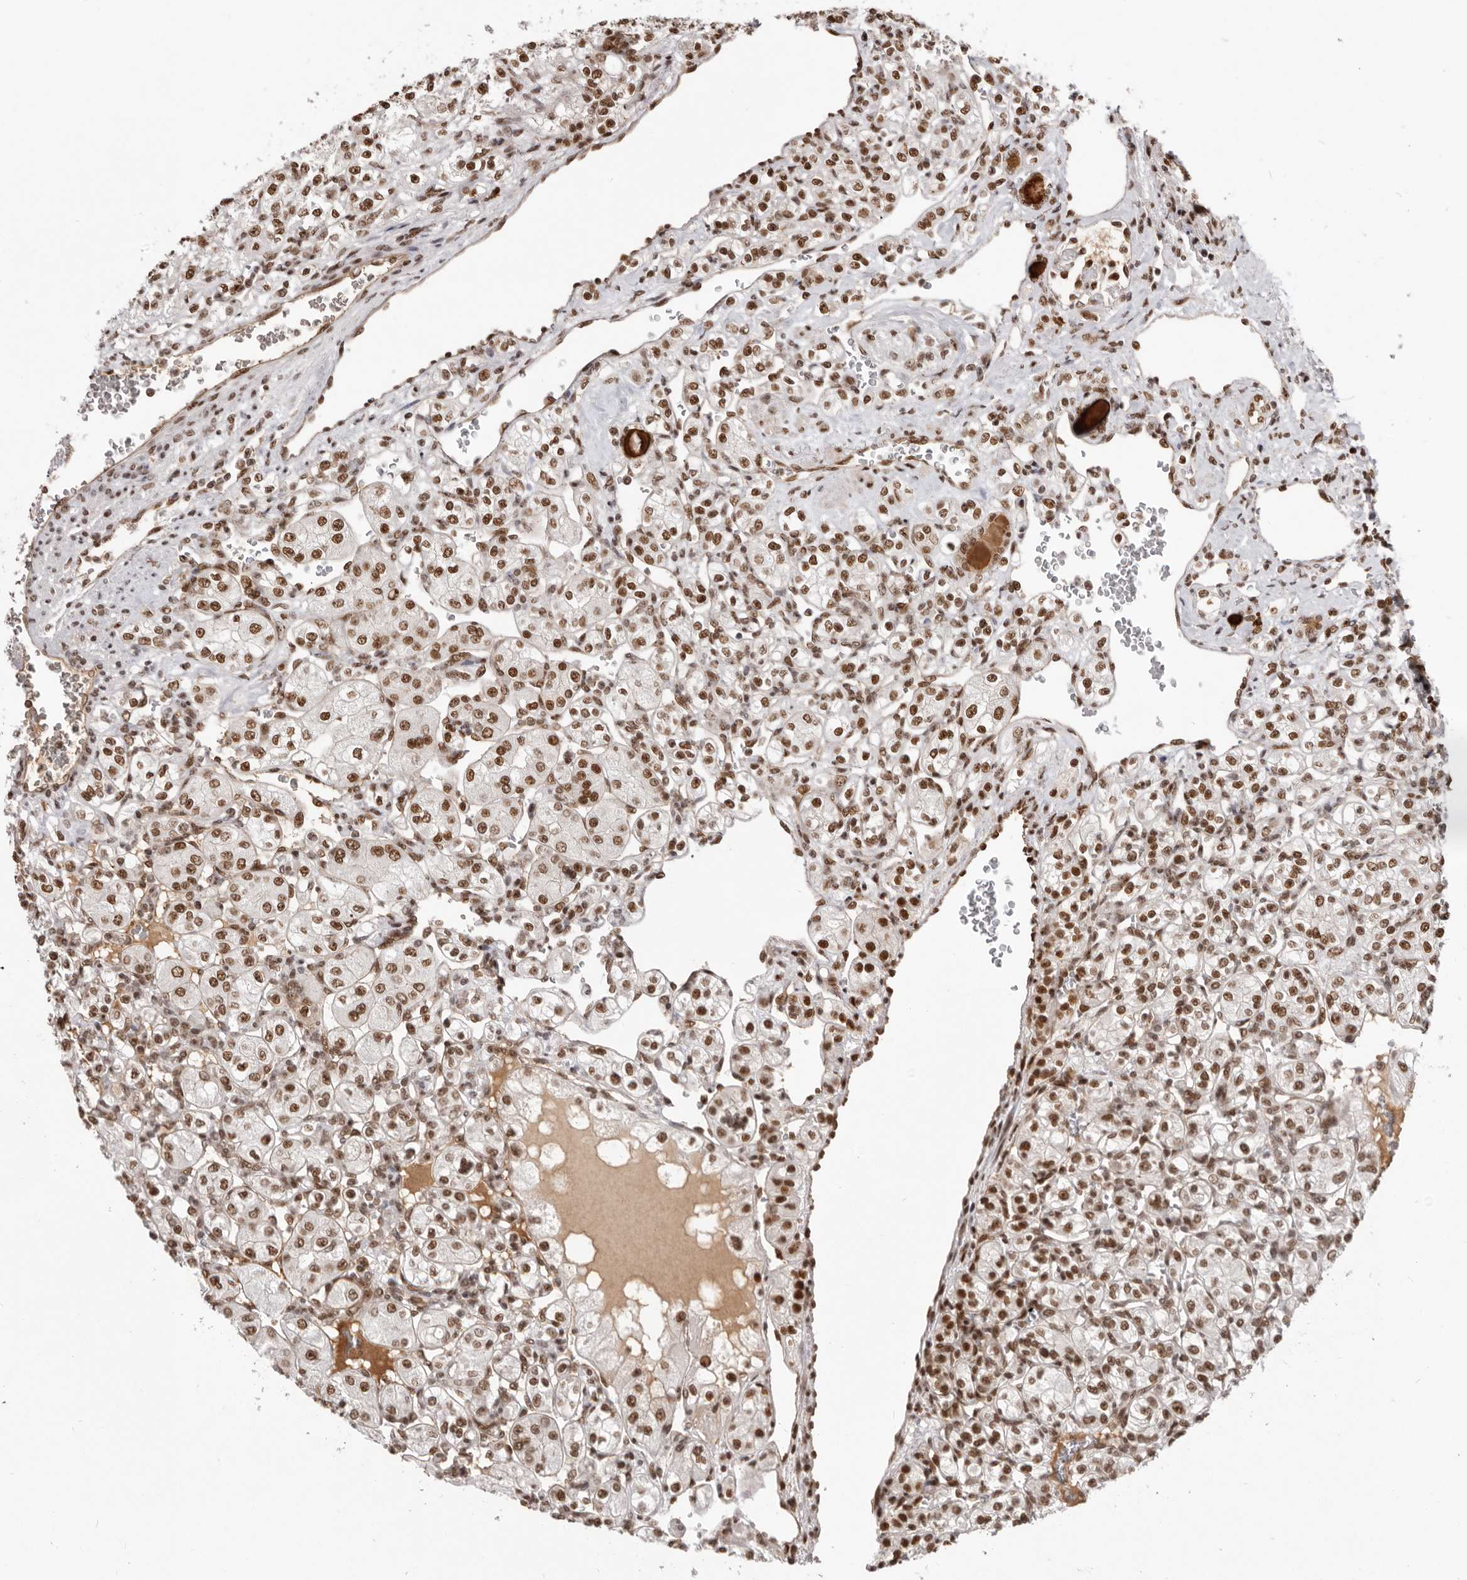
{"staining": {"intensity": "moderate", "quantity": ">75%", "location": "nuclear"}, "tissue": "renal cancer", "cell_type": "Tumor cells", "image_type": "cancer", "snomed": [{"axis": "morphology", "description": "Adenocarcinoma, NOS"}, {"axis": "topography", "description": "Kidney"}], "caption": "This photomicrograph demonstrates immunohistochemistry (IHC) staining of adenocarcinoma (renal), with medium moderate nuclear expression in about >75% of tumor cells.", "gene": "CHTOP", "patient": {"sex": "male", "age": 77}}